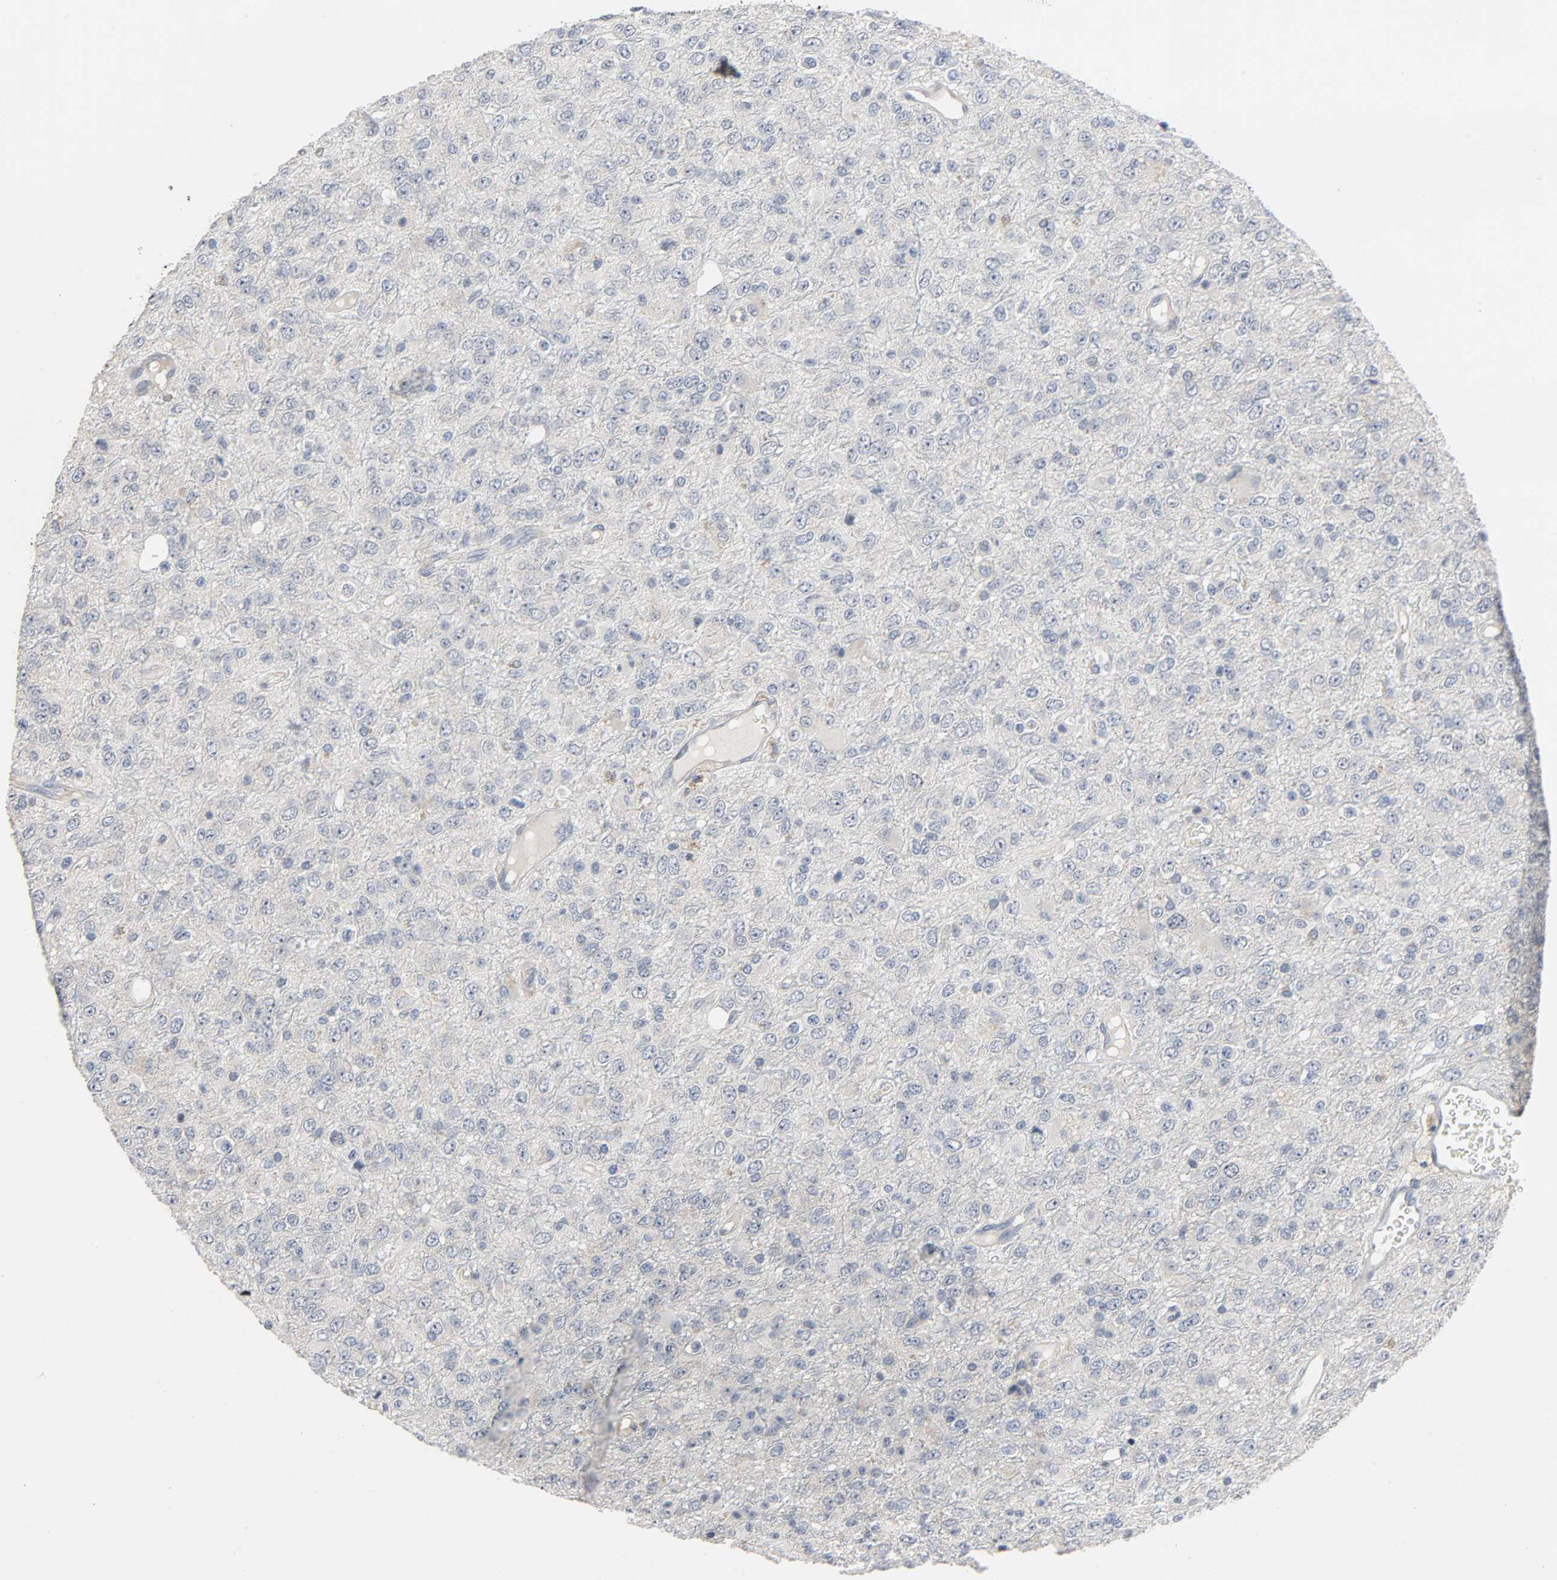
{"staining": {"intensity": "weak", "quantity": "25%-75%", "location": "cytoplasmic/membranous"}, "tissue": "glioma", "cell_type": "Tumor cells", "image_type": "cancer", "snomed": [{"axis": "morphology", "description": "Glioma, malignant, High grade"}, {"axis": "topography", "description": "pancreas cauda"}], "caption": "A low amount of weak cytoplasmic/membranous positivity is seen in approximately 25%-75% of tumor cells in glioma tissue.", "gene": "CD4", "patient": {"sex": "male", "age": 60}}